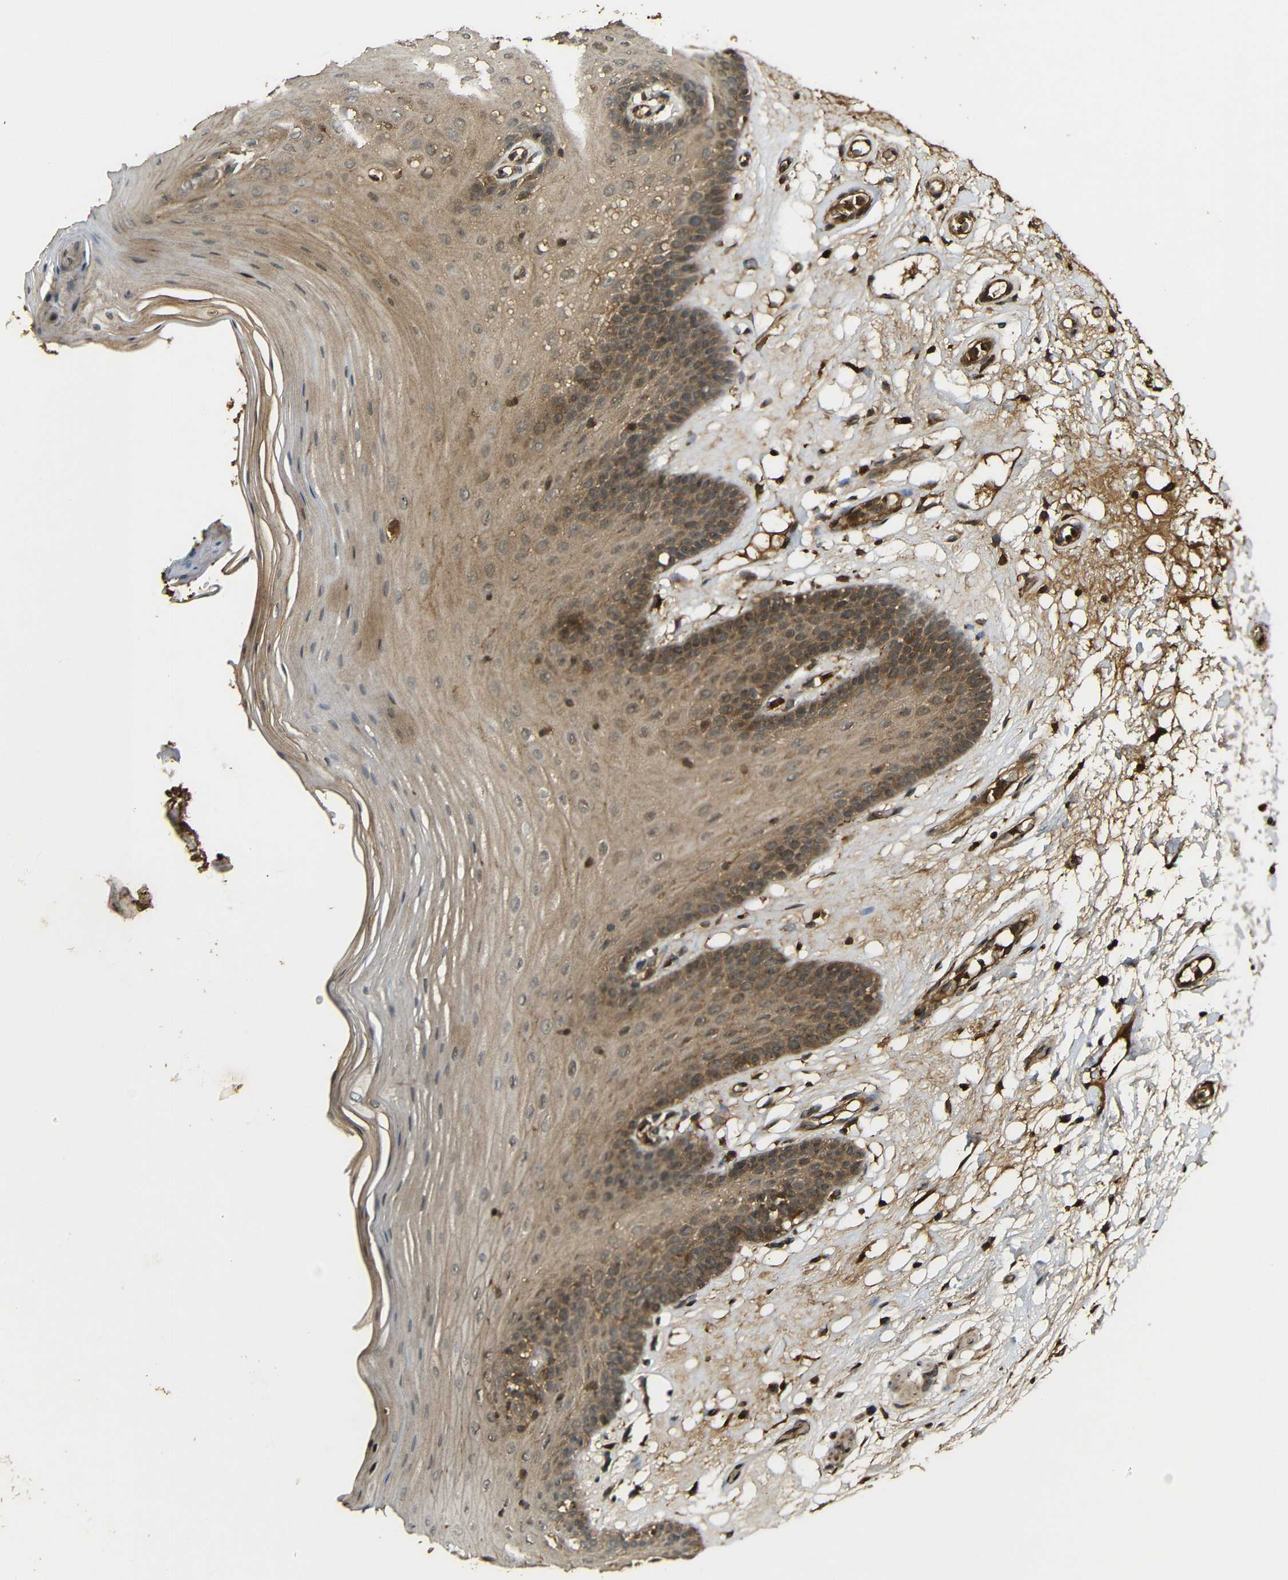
{"staining": {"intensity": "moderate", "quantity": ">75%", "location": "cytoplasmic/membranous"}, "tissue": "oral mucosa", "cell_type": "Squamous epithelial cells", "image_type": "normal", "snomed": [{"axis": "morphology", "description": "Normal tissue, NOS"}, {"axis": "morphology", "description": "Squamous cell carcinoma, NOS"}, {"axis": "topography", "description": "Skeletal muscle"}, {"axis": "topography", "description": "Oral tissue"}, {"axis": "topography", "description": "Head-Neck"}], "caption": "Normal oral mucosa was stained to show a protein in brown. There is medium levels of moderate cytoplasmic/membranous expression in approximately >75% of squamous epithelial cells. The staining was performed using DAB (3,3'-diaminobenzidine) to visualize the protein expression in brown, while the nuclei were stained in blue with hematoxylin (Magnification: 20x).", "gene": "CASP8", "patient": {"sex": "male", "age": 71}}